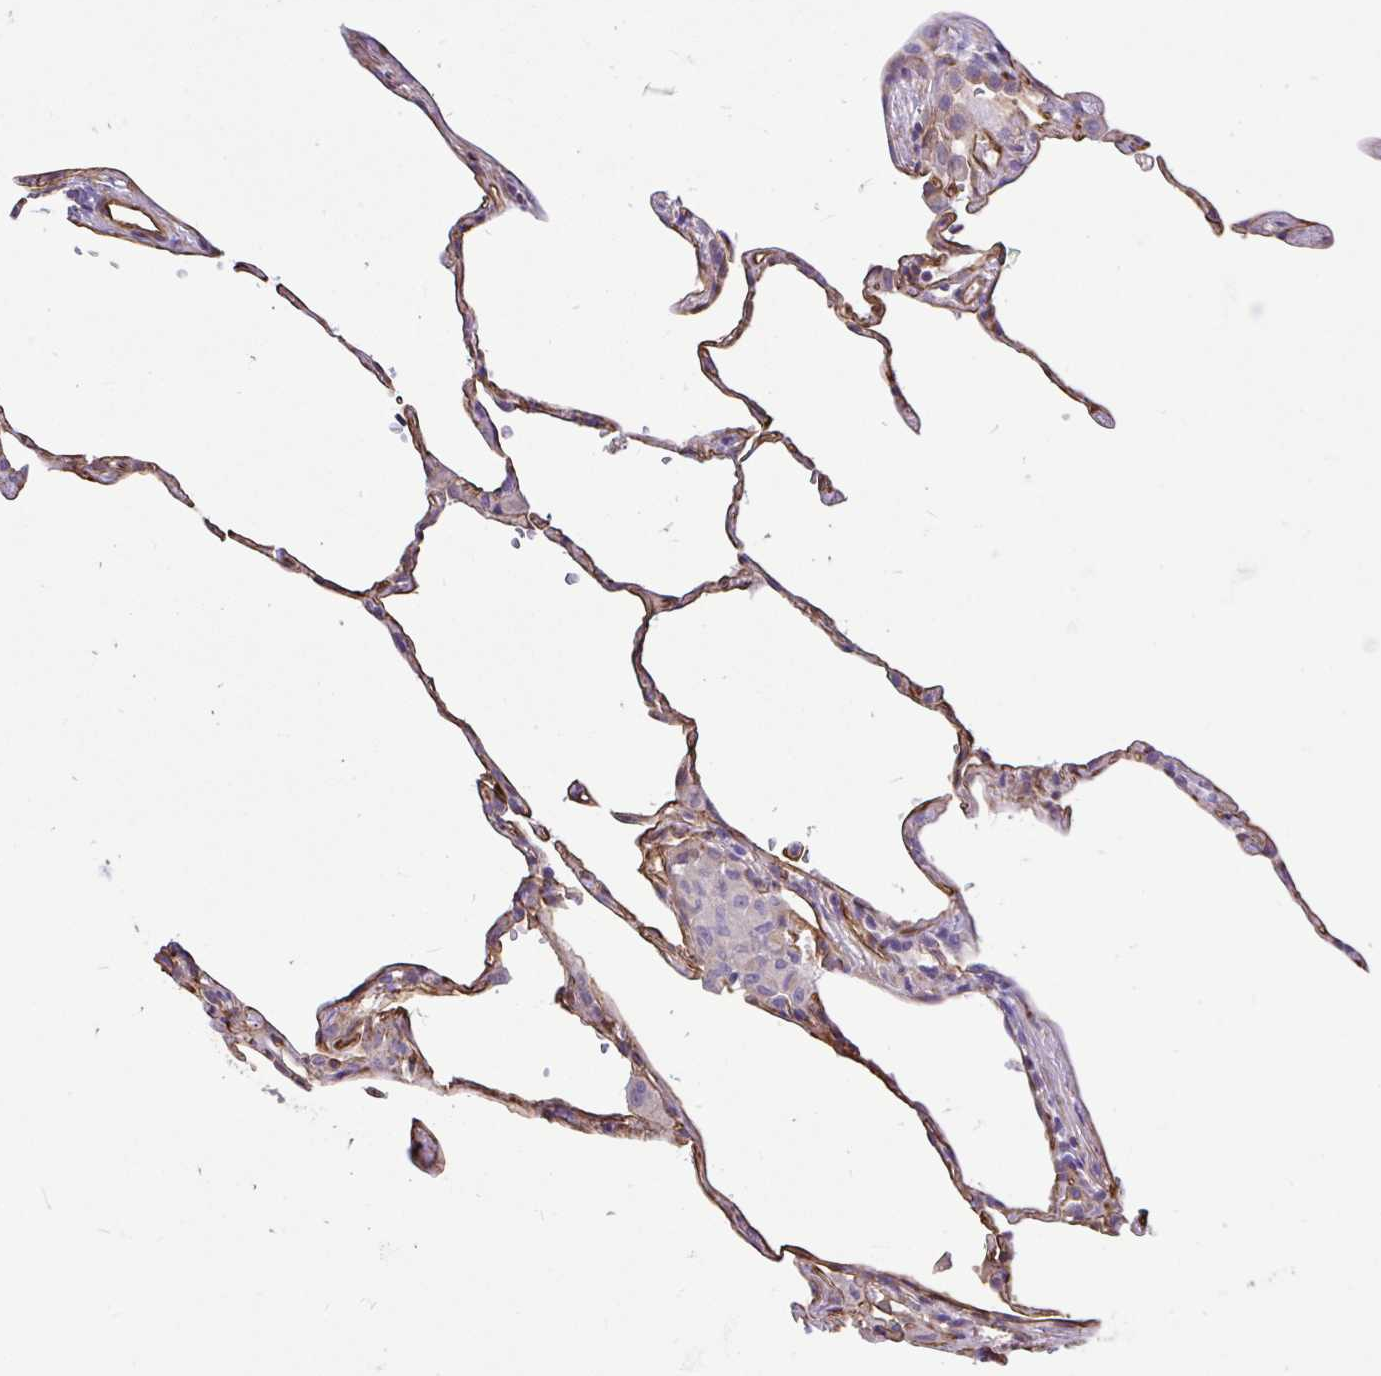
{"staining": {"intensity": "moderate", "quantity": "25%-75%", "location": "cytoplasmic/membranous"}, "tissue": "lung", "cell_type": "Alveolar cells", "image_type": "normal", "snomed": [{"axis": "morphology", "description": "Normal tissue, NOS"}, {"axis": "topography", "description": "Lung"}], "caption": "Immunohistochemical staining of benign lung exhibits medium levels of moderate cytoplasmic/membranous positivity in about 25%-75% of alveolar cells.", "gene": "PTPRK", "patient": {"sex": "female", "age": 57}}